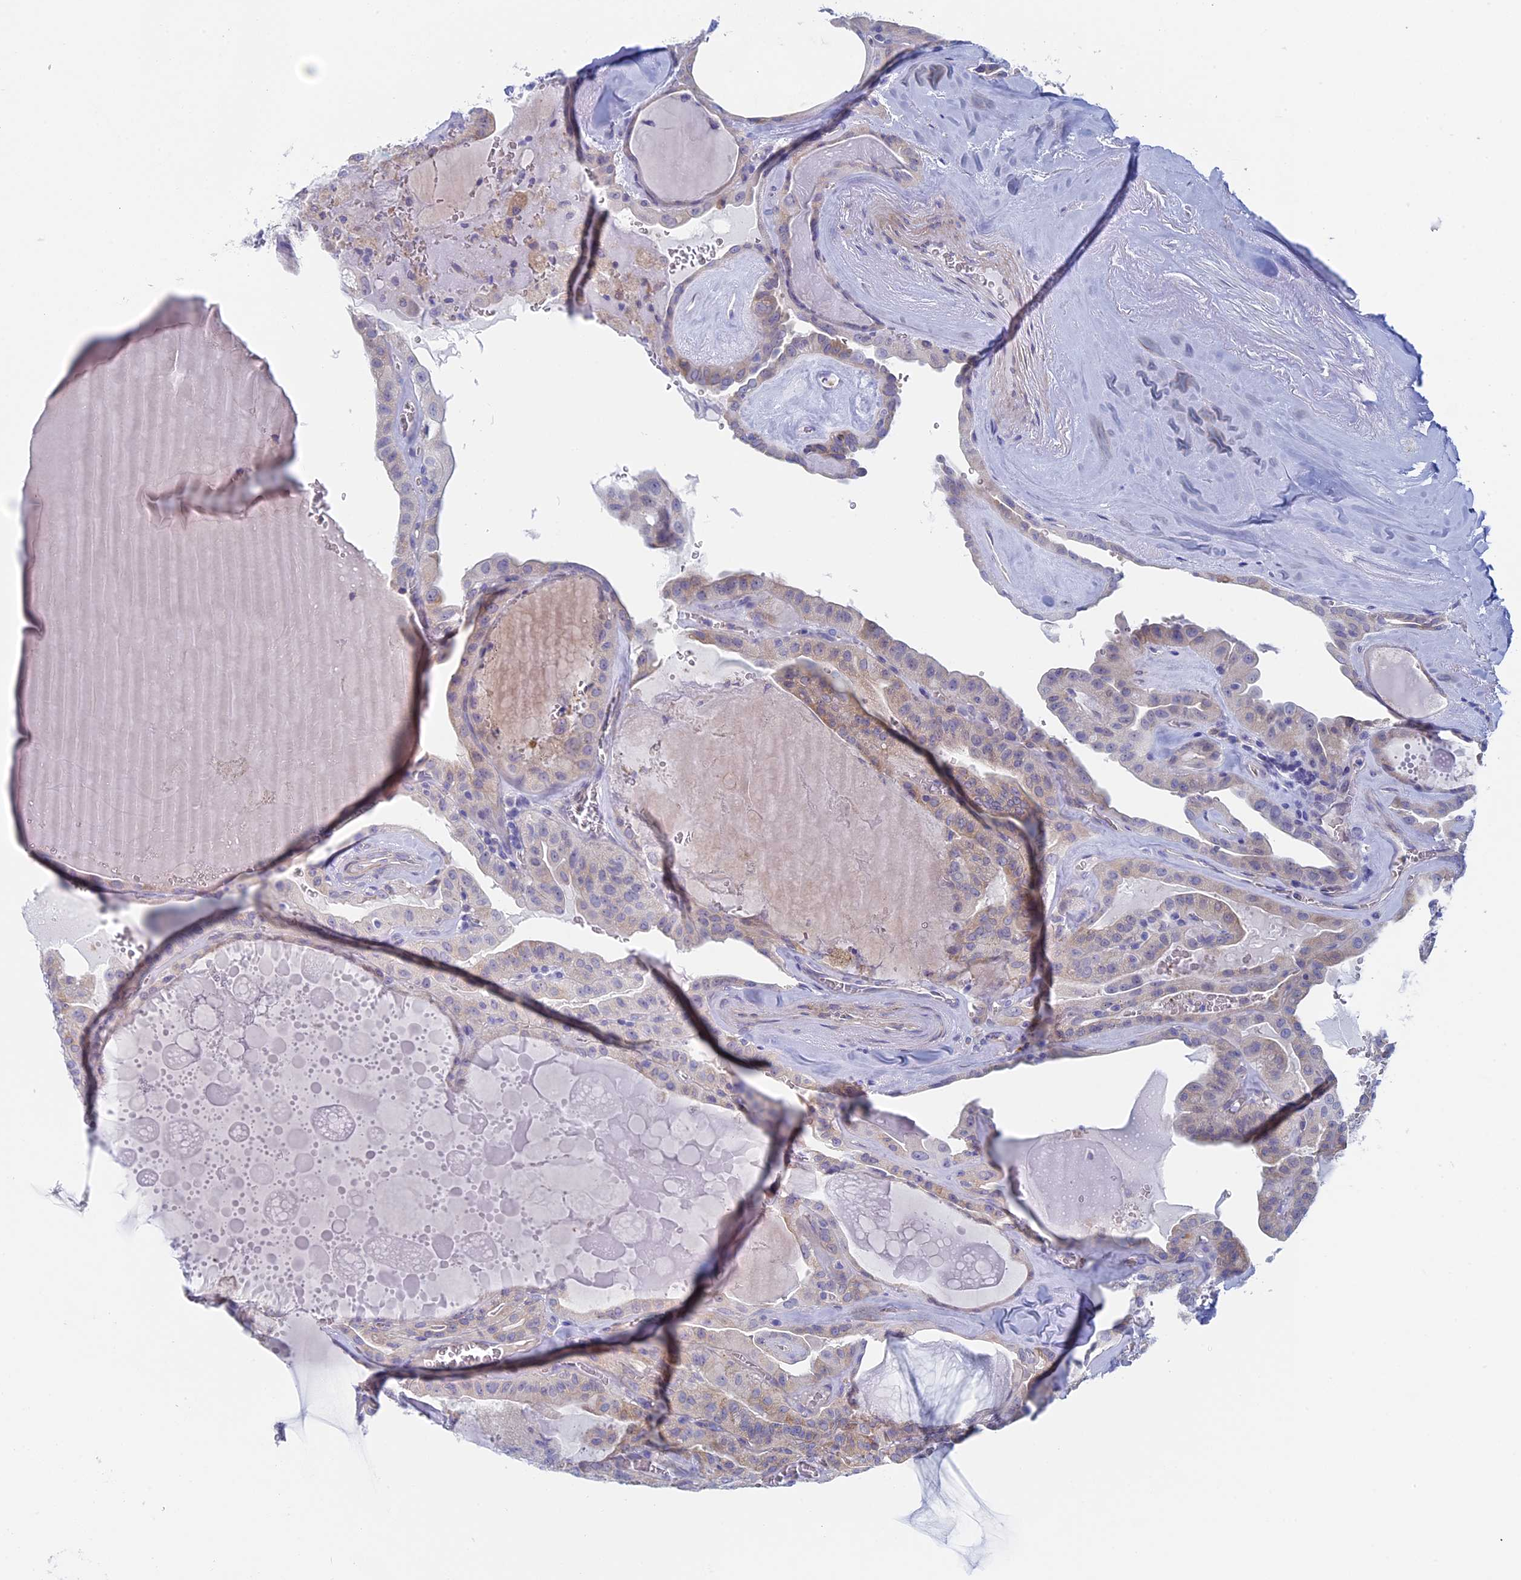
{"staining": {"intensity": "weak", "quantity": "<25%", "location": "cytoplasmic/membranous"}, "tissue": "thyroid cancer", "cell_type": "Tumor cells", "image_type": "cancer", "snomed": [{"axis": "morphology", "description": "Papillary adenocarcinoma, NOS"}, {"axis": "topography", "description": "Thyroid gland"}], "caption": "Thyroid cancer stained for a protein using immunohistochemistry displays no staining tumor cells.", "gene": "MAGEB6", "patient": {"sex": "male", "age": 52}}